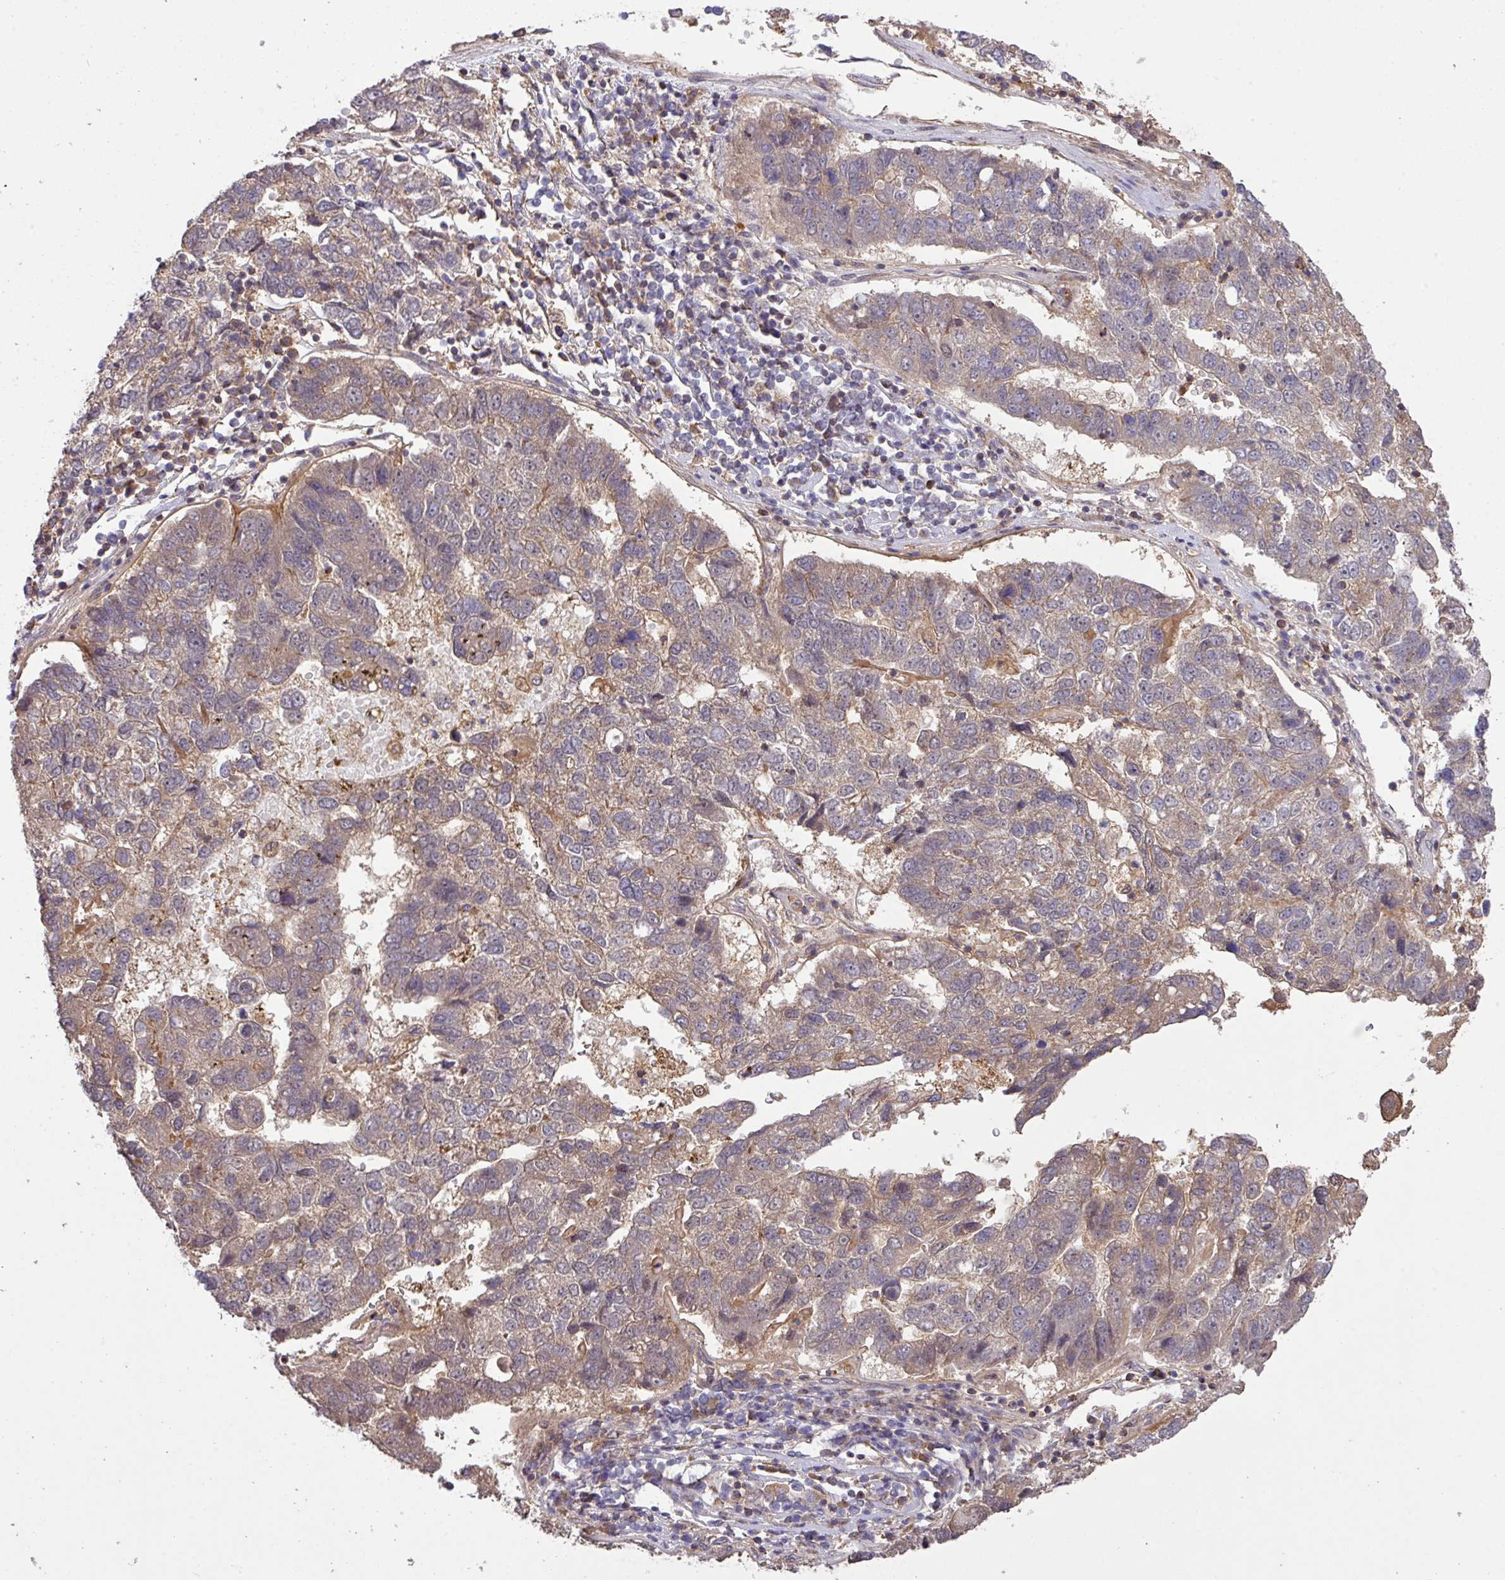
{"staining": {"intensity": "weak", "quantity": "25%-75%", "location": "cytoplasmic/membranous"}, "tissue": "pancreatic cancer", "cell_type": "Tumor cells", "image_type": "cancer", "snomed": [{"axis": "morphology", "description": "Adenocarcinoma, NOS"}, {"axis": "topography", "description": "Pancreas"}], "caption": "A brown stain labels weak cytoplasmic/membranous staining of a protein in adenocarcinoma (pancreatic) tumor cells. The staining was performed using DAB to visualize the protein expression in brown, while the nuclei were stained in blue with hematoxylin (Magnification: 20x).", "gene": "ARPIN", "patient": {"sex": "female", "age": 61}}